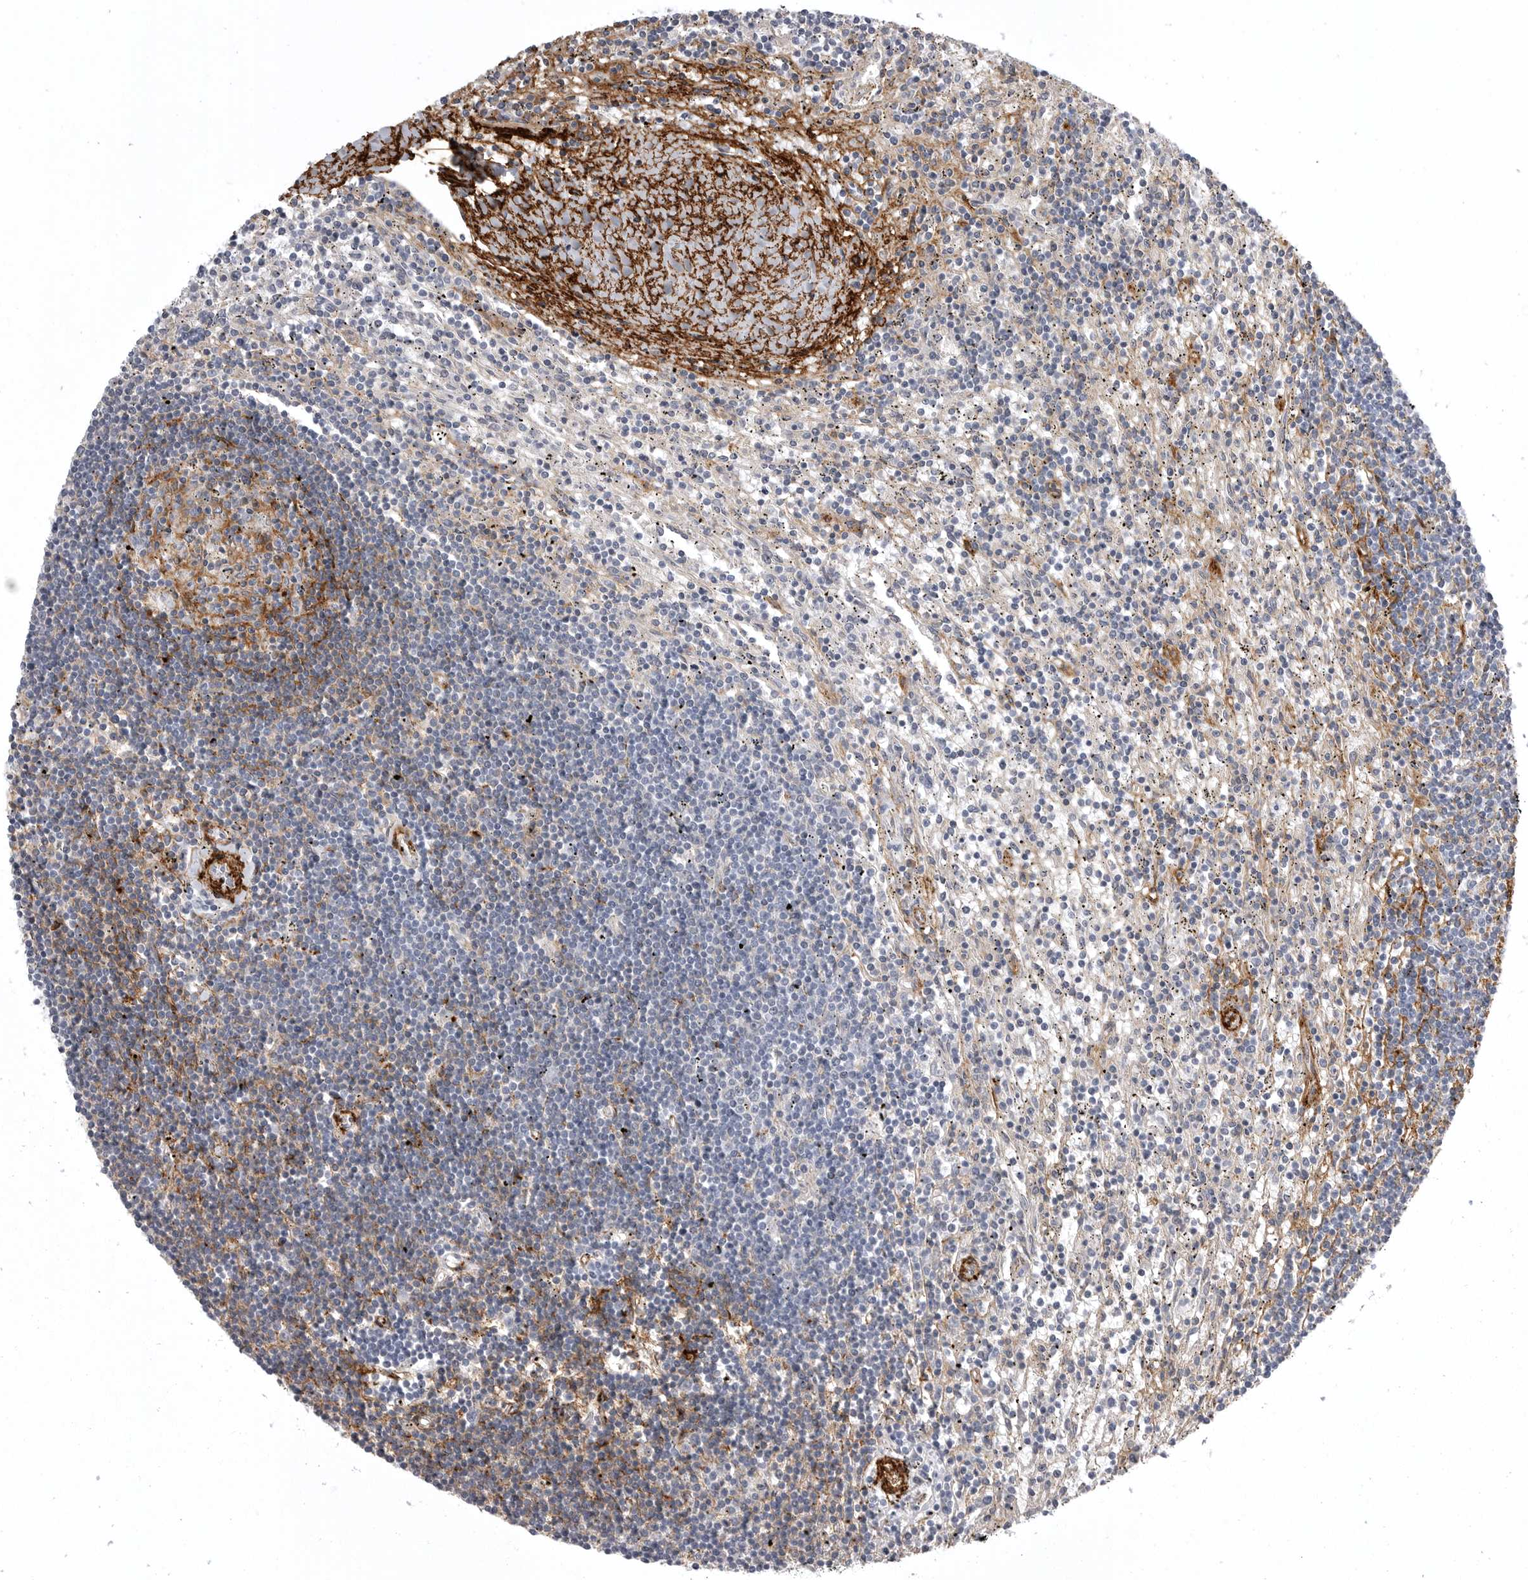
{"staining": {"intensity": "weak", "quantity": "25%-75%", "location": "cytoplasmic/membranous"}, "tissue": "lymphoma", "cell_type": "Tumor cells", "image_type": "cancer", "snomed": [{"axis": "morphology", "description": "Malignant lymphoma, non-Hodgkin's type, Low grade"}, {"axis": "topography", "description": "Spleen"}], "caption": "High-power microscopy captured an immunohistochemistry (IHC) micrograph of lymphoma, revealing weak cytoplasmic/membranous positivity in about 25%-75% of tumor cells.", "gene": "AOC3", "patient": {"sex": "male", "age": 76}}